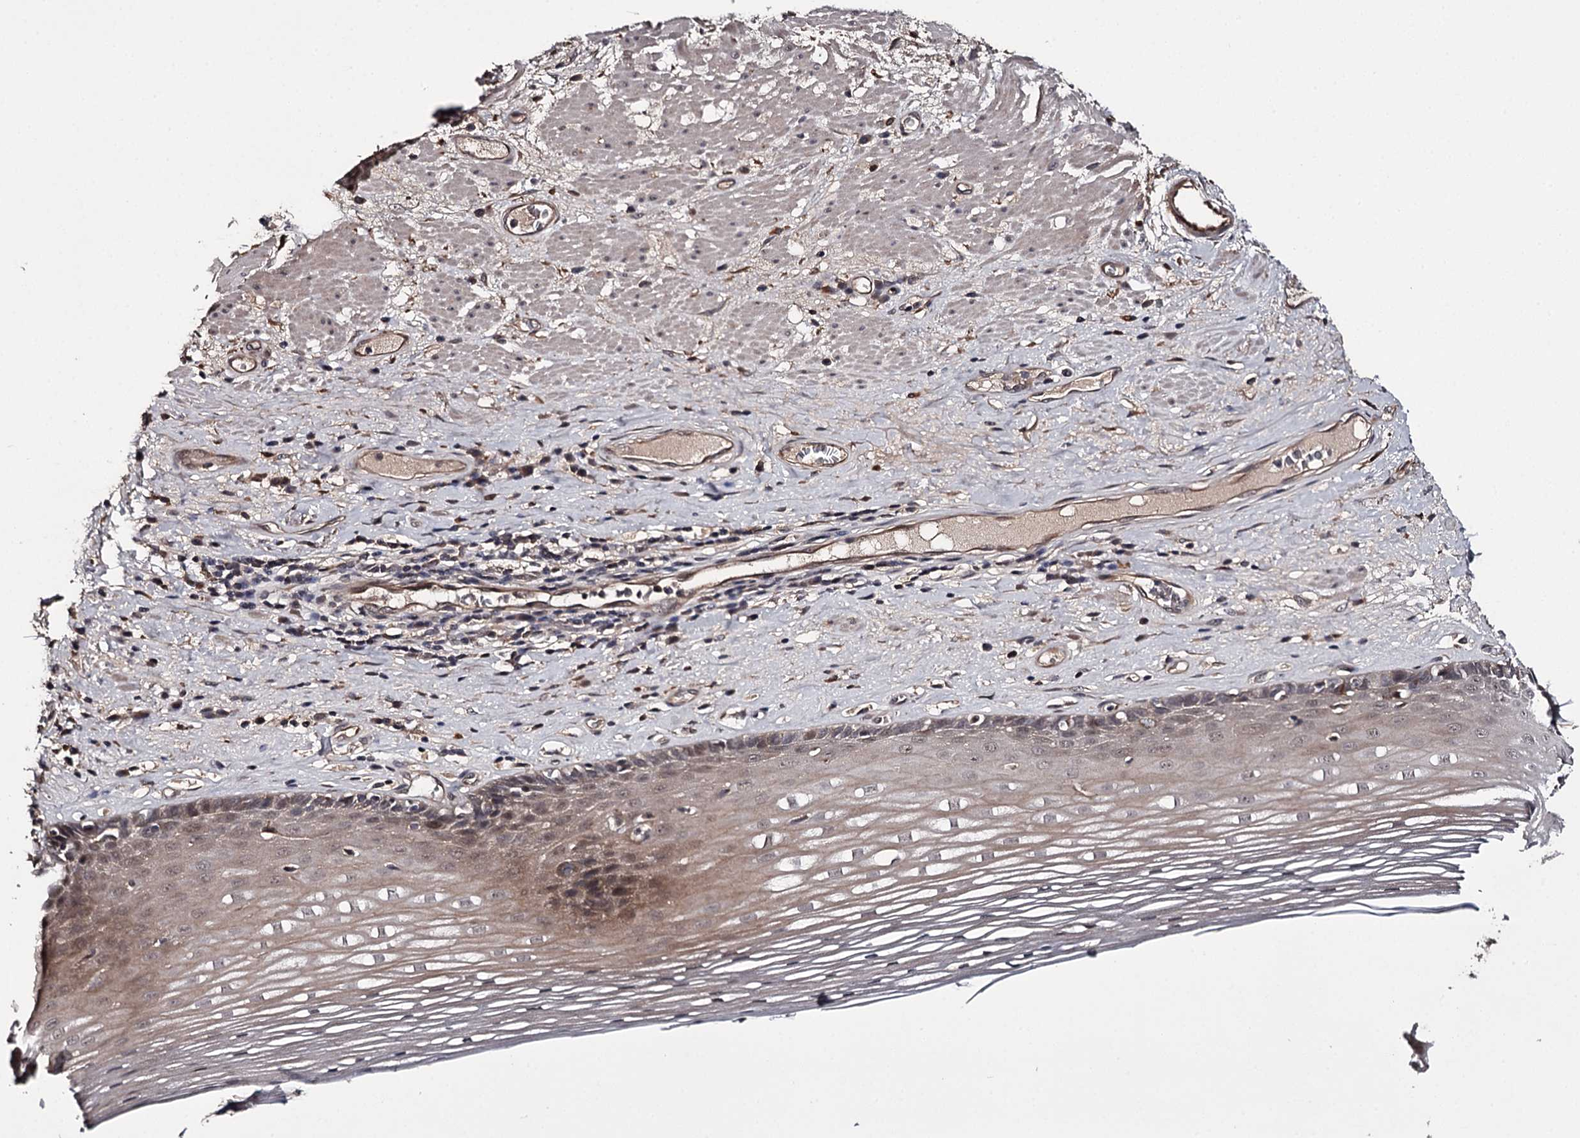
{"staining": {"intensity": "weak", "quantity": ">75%", "location": "cytoplasmic/membranous,nuclear"}, "tissue": "esophagus", "cell_type": "Squamous epithelial cells", "image_type": "normal", "snomed": [{"axis": "morphology", "description": "Normal tissue, NOS"}, {"axis": "topography", "description": "Esophagus"}], "caption": "This photomicrograph reveals benign esophagus stained with immunohistochemistry to label a protein in brown. The cytoplasmic/membranous,nuclear of squamous epithelial cells show weak positivity for the protein. Nuclei are counter-stained blue.", "gene": "CWF19L2", "patient": {"sex": "male", "age": 62}}